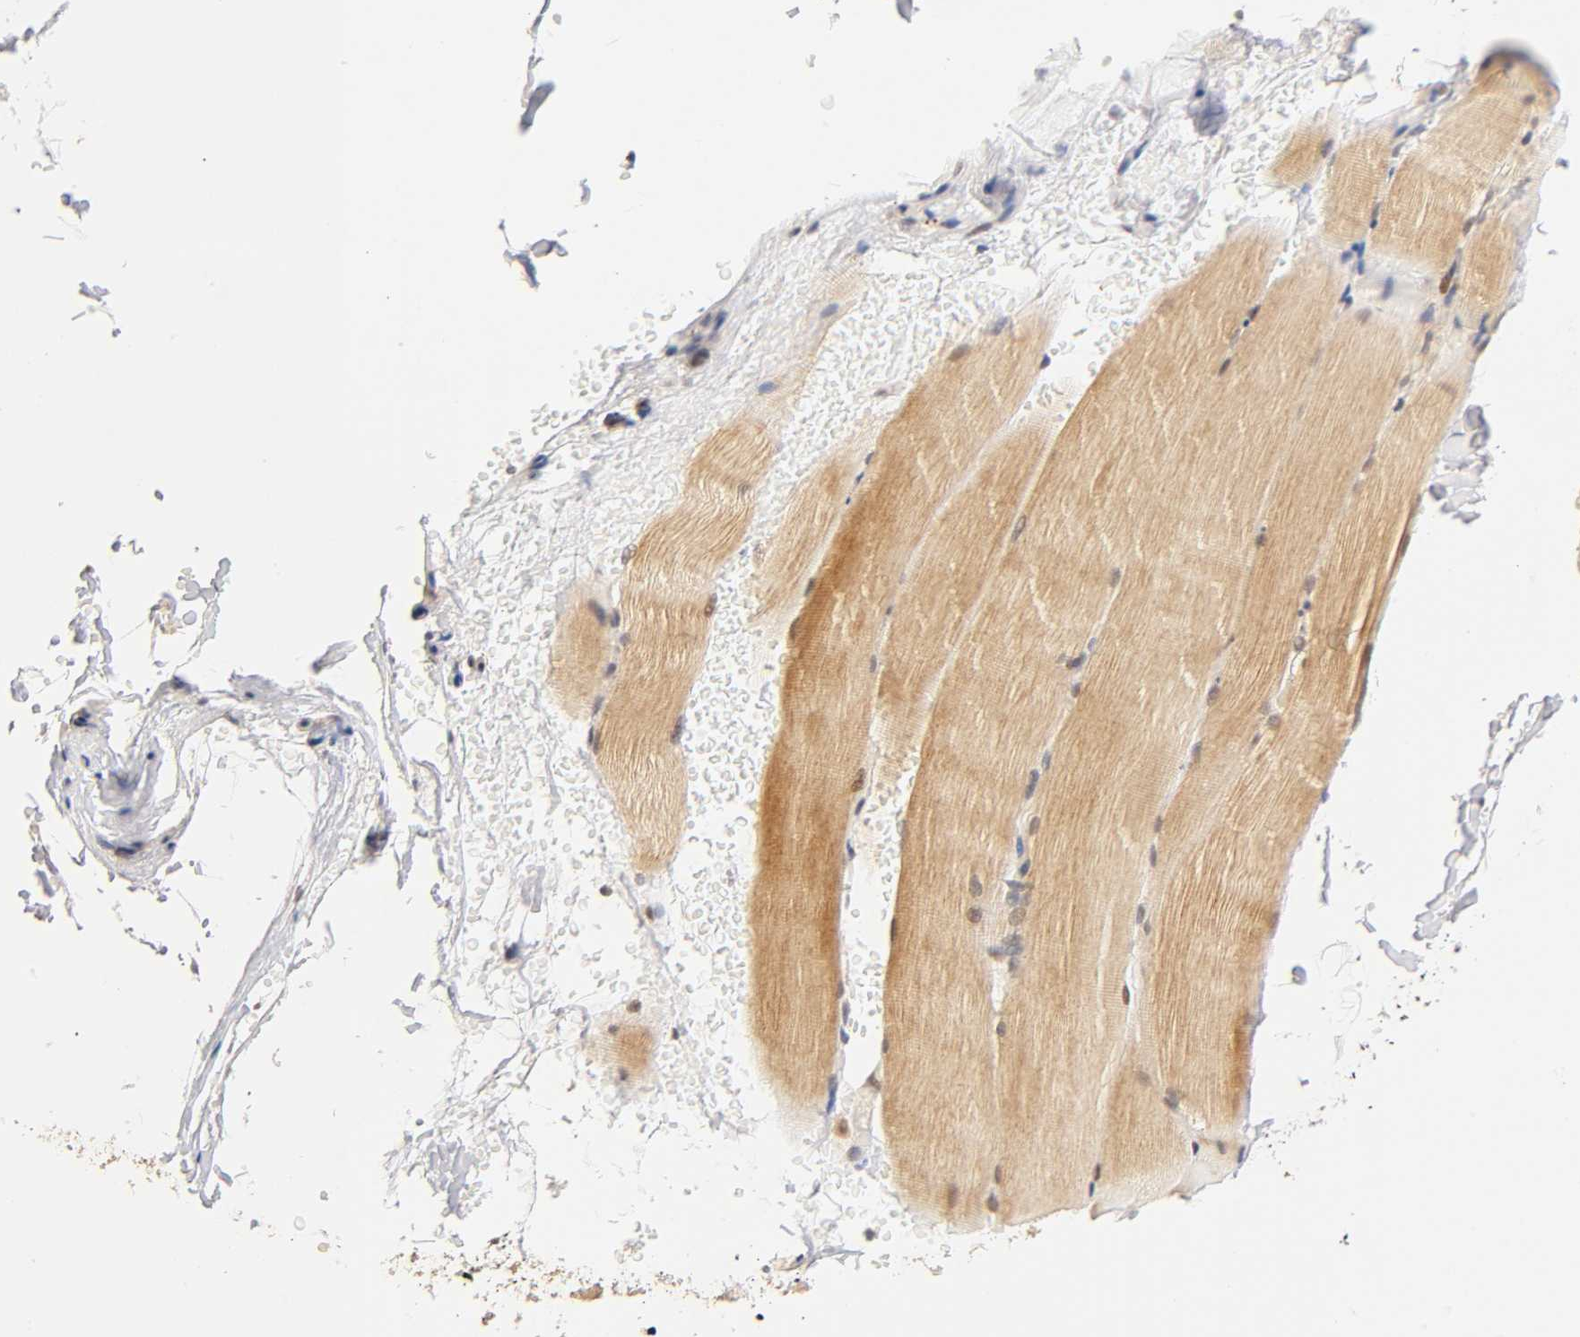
{"staining": {"intensity": "moderate", "quantity": "25%-75%", "location": "cytoplasmic/membranous"}, "tissue": "skeletal muscle", "cell_type": "Myocytes", "image_type": "normal", "snomed": [{"axis": "morphology", "description": "Normal tissue, NOS"}, {"axis": "topography", "description": "Skeletal muscle"}, {"axis": "topography", "description": "Parathyroid gland"}], "caption": "The immunohistochemical stain shows moderate cytoplasmic/membranous positivity in myocytes of unremarkable skeletal muscle. (DAB = brown stain, brightfield microscopy at high magnification).", "gene": "TAF10", "patient": {"sex": "female", "age": 37}}